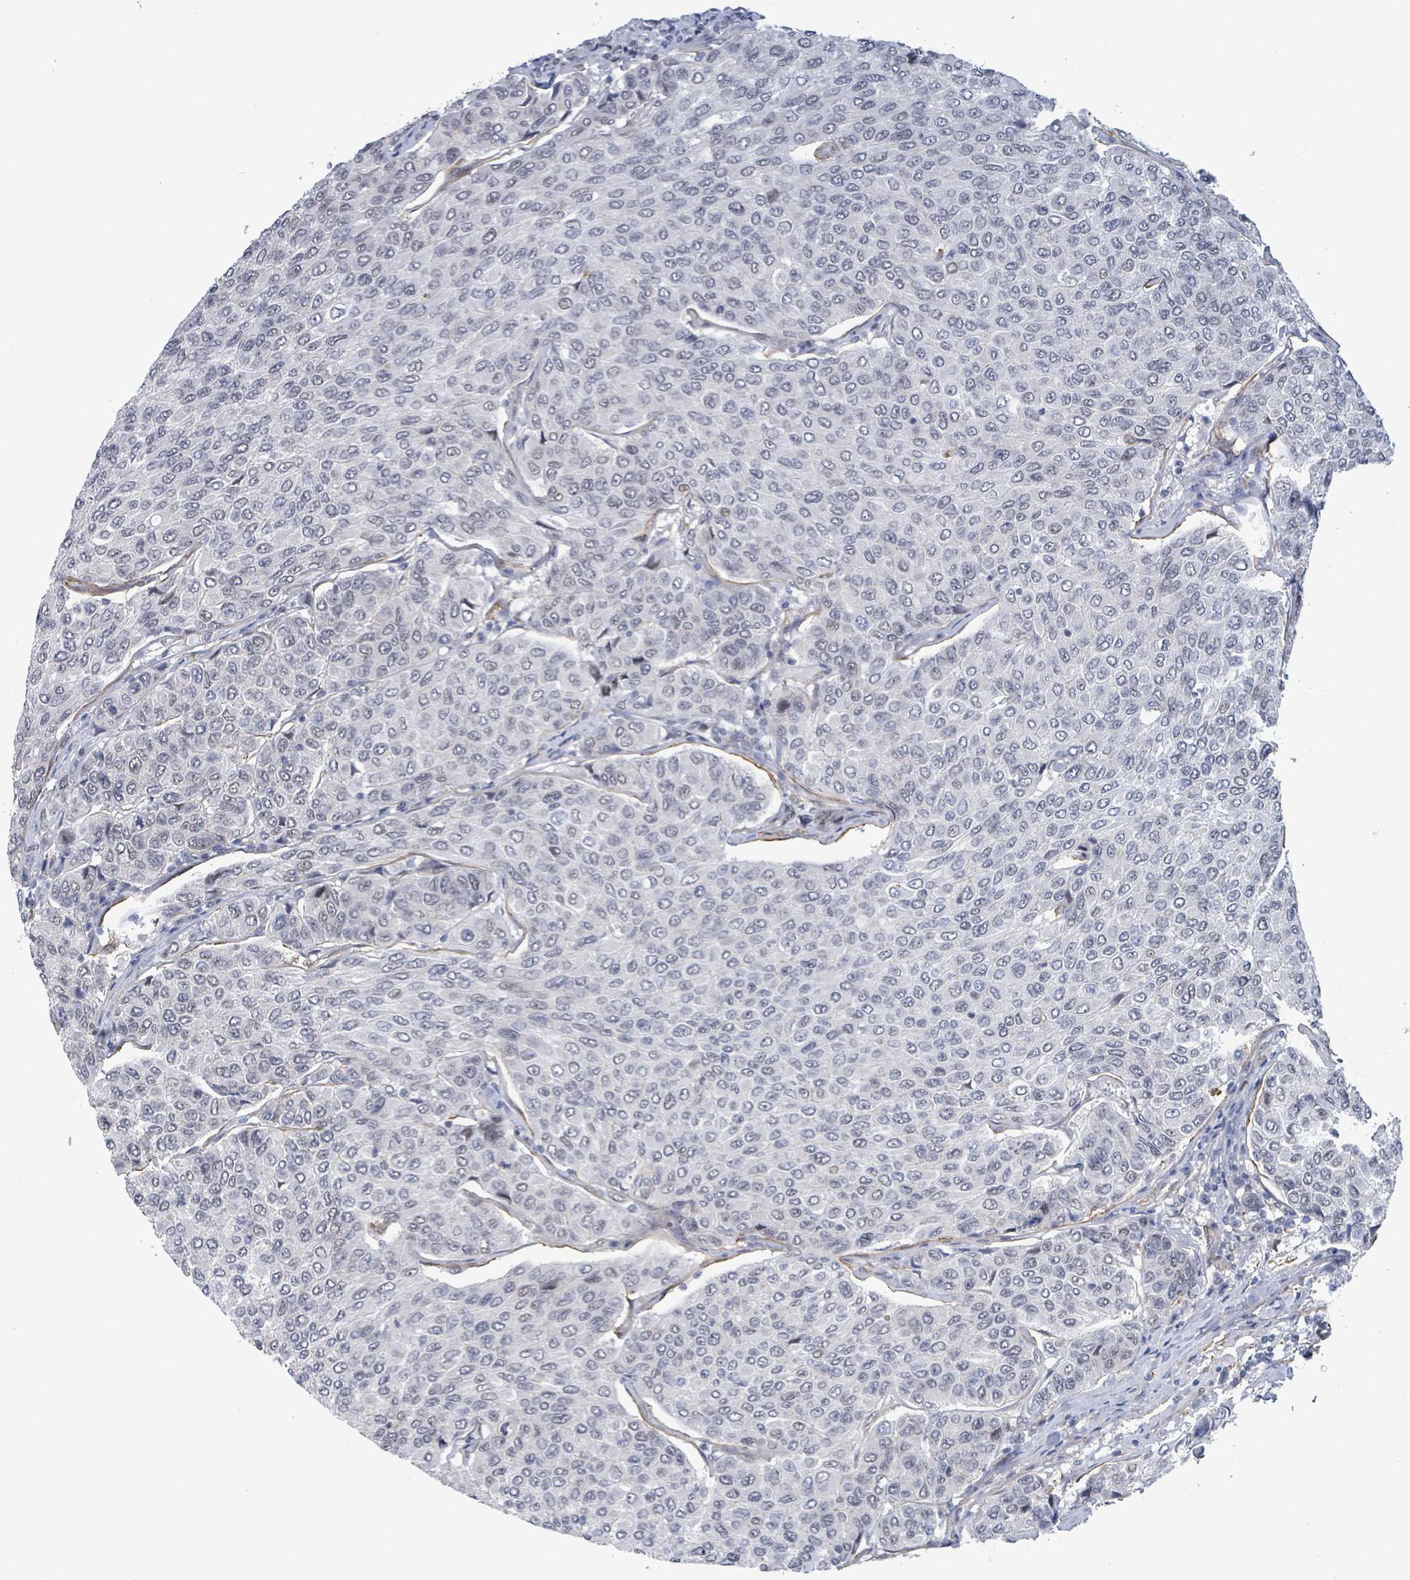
{"staining": {"intensity": "negative", "quantity": "none", "location": "none"}, "tissue": "breast cancer", "cell_type": "Tumor cells", "image_type": "cancer", "snomed": [{"axis": "morphology", "description": "Duct carcinoma"}, {"axis": "topography", "description": "Breast"}], "caption": "IHC of intraductal carcinoma (breast) displays no expression in tumor cells. The staining is performed using DAB brown chromogen with nuclei counter-stained in using hematoxylin.", "gene": "DMRTC1B", "patient": {"sex": "female", "age": 55}}